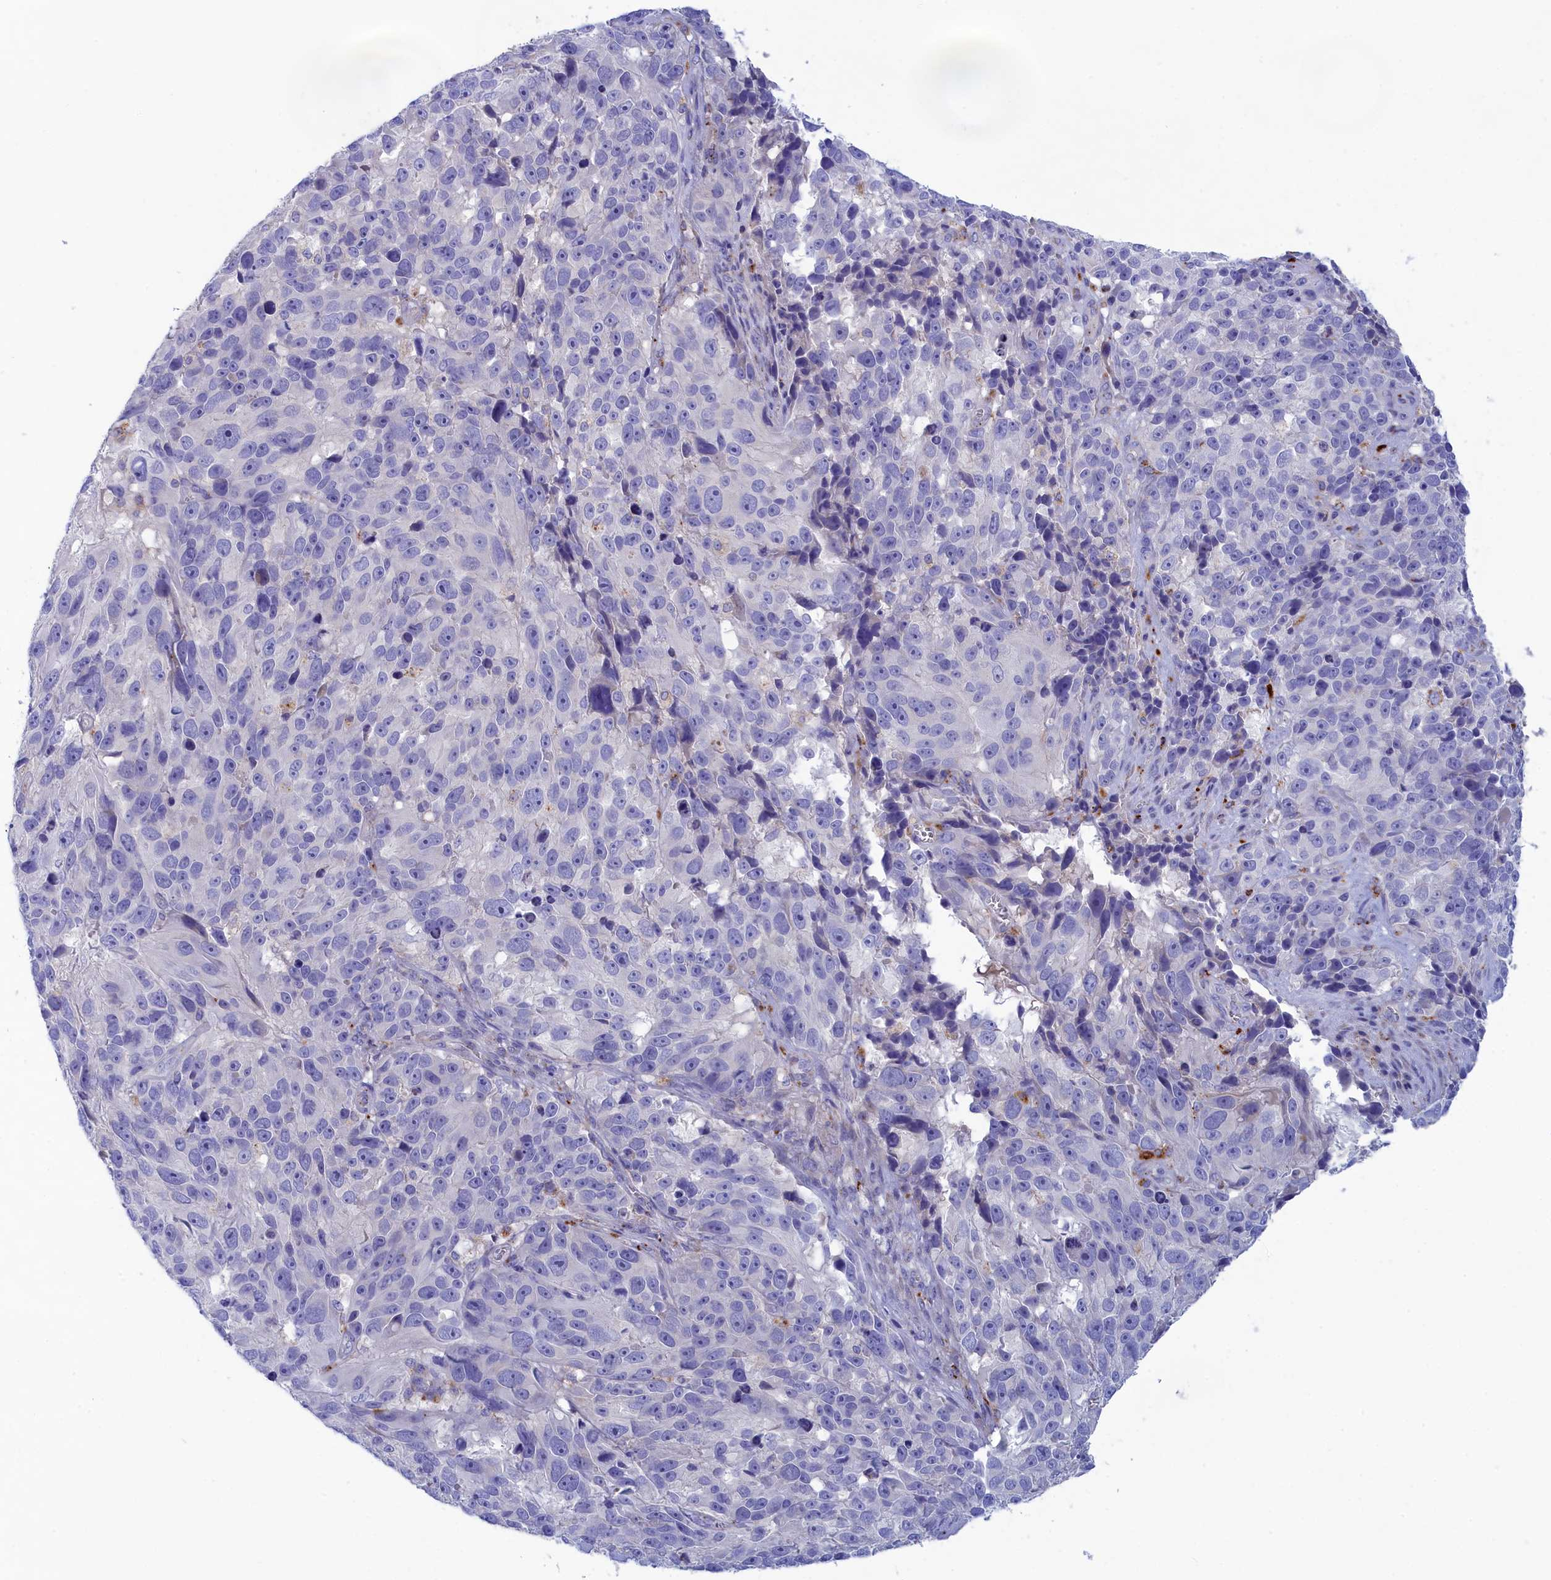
{"staining": {"intensity": "negative", "quantity": "none", "location": "none"}, "tissue": "melanoma", "cell_type": "Tumor cells", "image_type": "cancer", "snomed": [{"axis": "morphology", "description": "Malignant melanoma, NOS"}, {"axis": "topography", "description": "Skin"}], "caption": "Immunohistochemistry (IHC) of melanoma exhibits no staining in tumor cells.", "gene": "WDR6", "patient": {"sex": "male", "age": 84}}